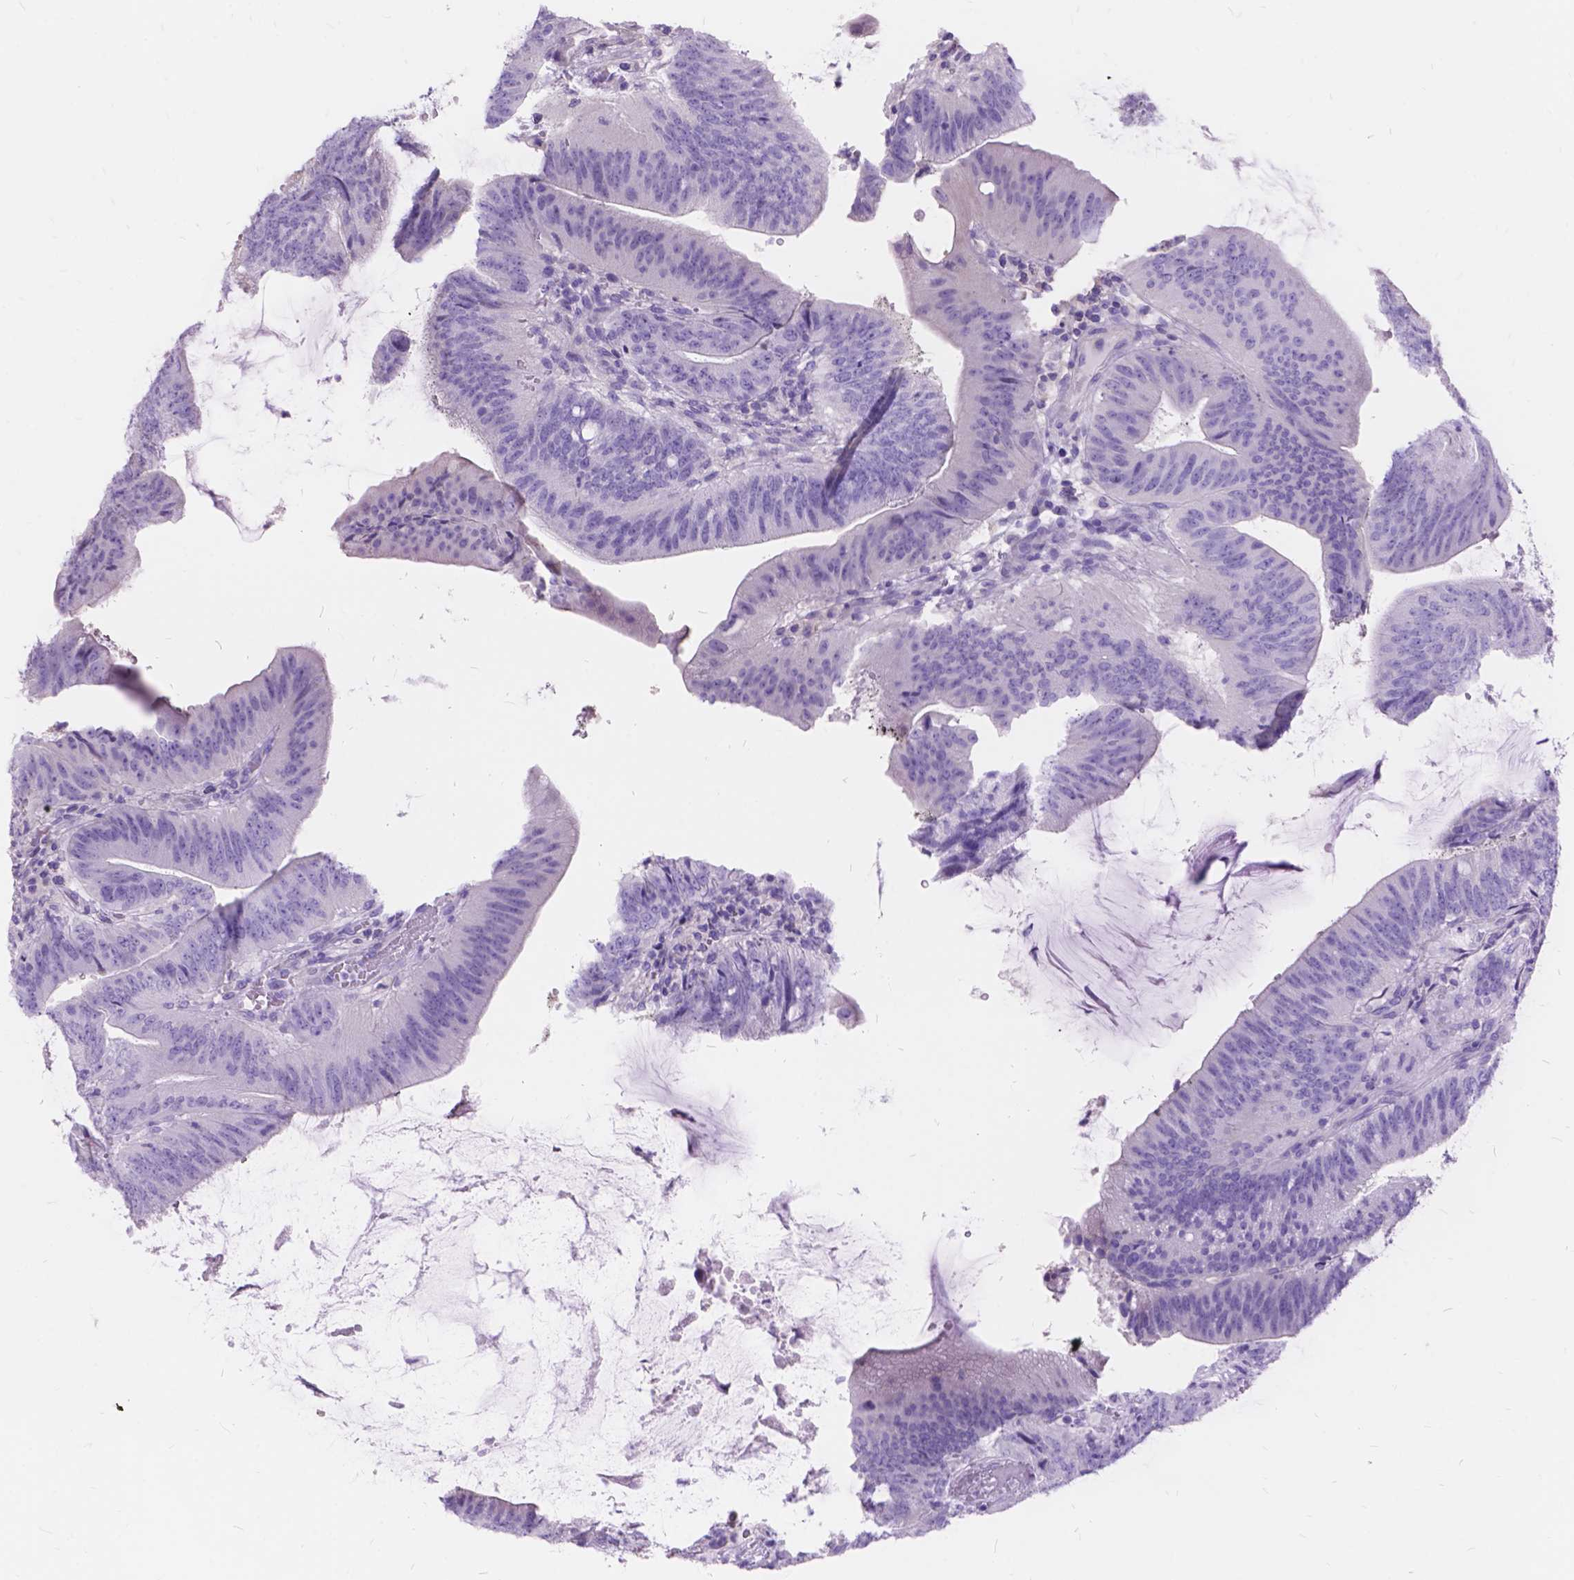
{"staining": {"intensity": "negative", "quantity": "none", "location": "none"}, "tissue": "colorectal cancer", "cell_type": "Tumor cells", "image_type": "cancer", "snomed": [{"axis": "morphology", "description": "Adenocarcinoma, NOS"}, {"axis": "topography", "description": "Colon"}], "caption": "High magnification brightfield microscopy of colorectal cancer stained with DAB (3,3'-diaminobenzidine) (brown) and counterstained with hematoxylin (blue): tumor cells show no significant positivity.", "gene": "FOXL2", "patient": {"sex": "female", "age": 43}}